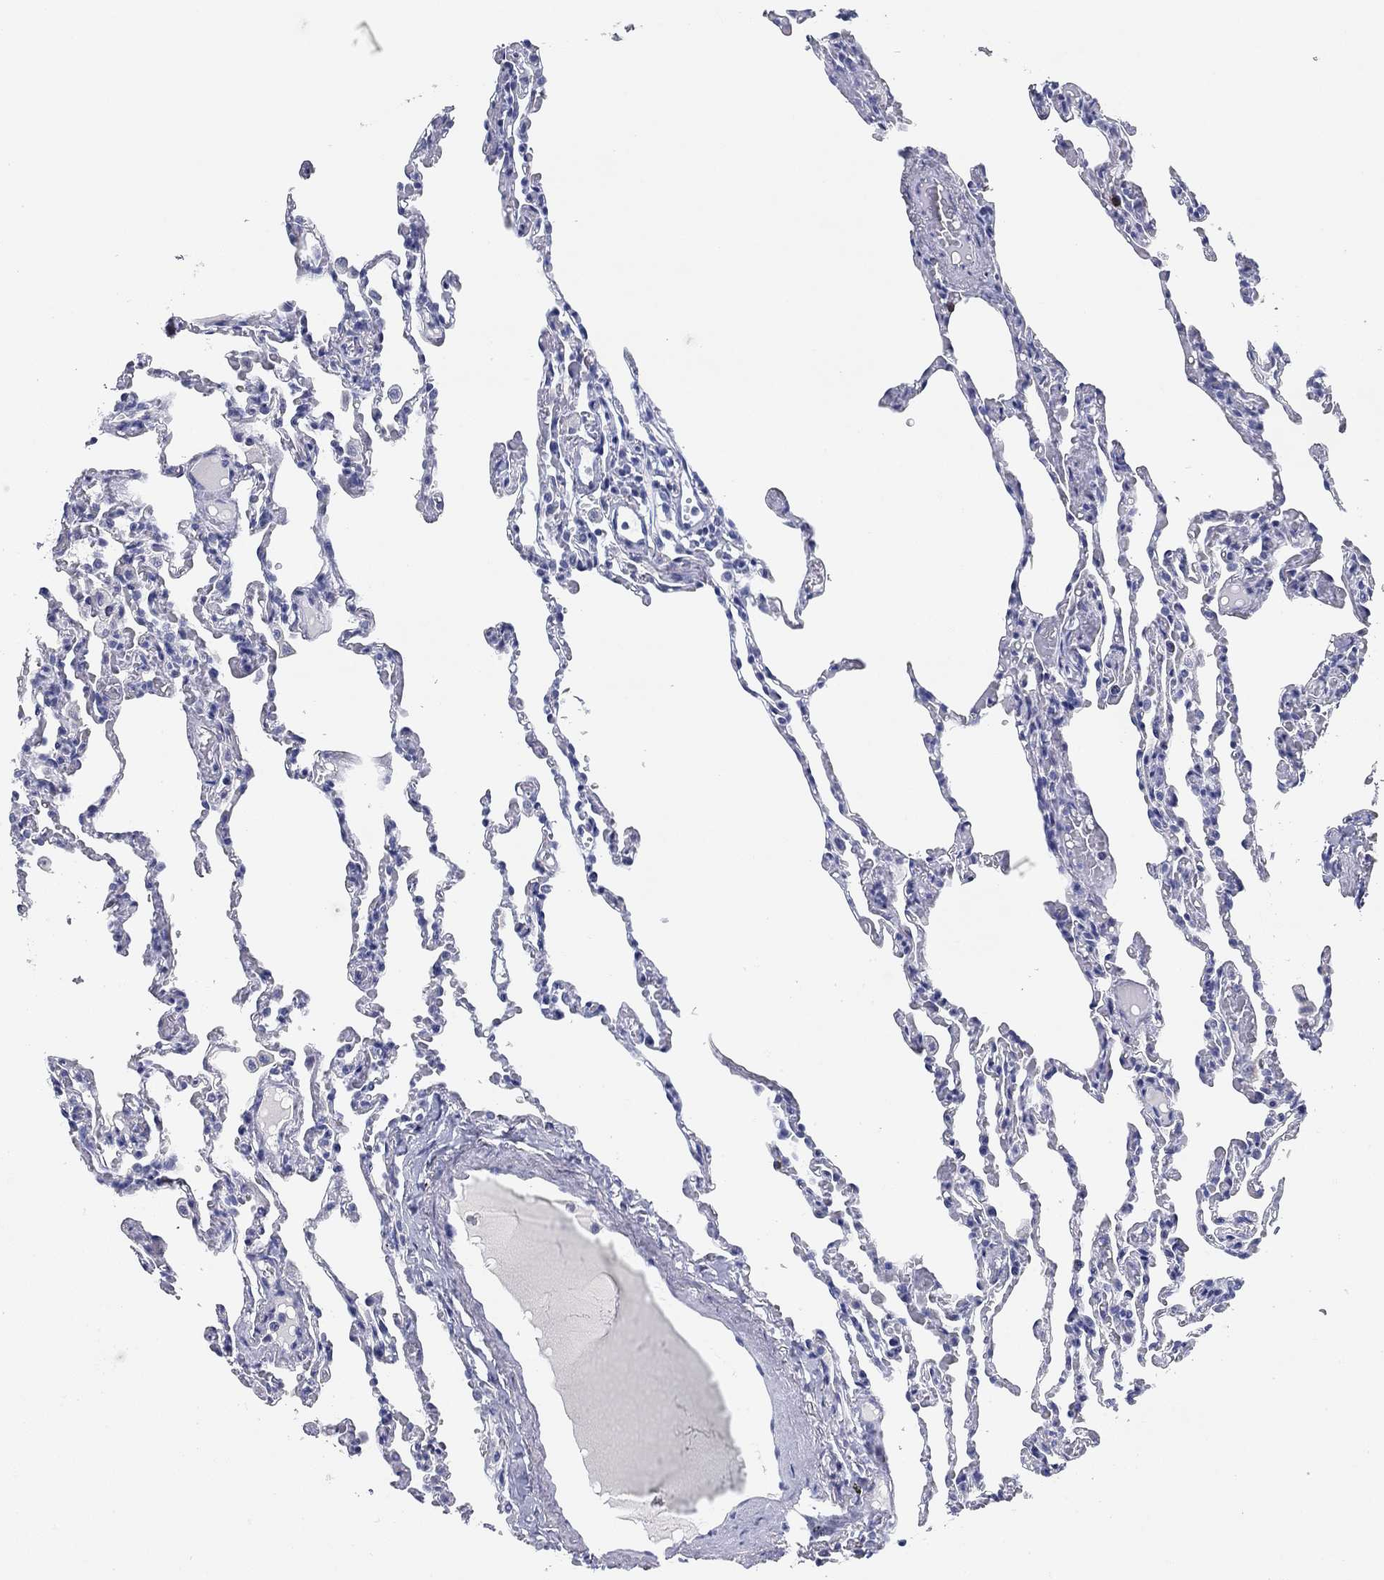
{"staining": {"intensity": "negative", "quantity": "none", "location": "none"}, "tissue": "lung", "cell_type": "Alveolar cells", "image_type": "normal", "snomed": [{"axis": "morphology", "description": "Normal tissue, NOS"}, {"axis": "topography", "description": "Lung"}], "caption": "Immunohistochemistry (IHC) of benign human lung shows no staining in alveolar cells. (Stains: DAB (3,3'-diaminobenzidine) immunohistochemistry with hematoxylin counter stain, Microscopy: brightfield microscopy at high magnification).", "gene": "CD79B", "patient": {"sex": "female", "age": 43}}